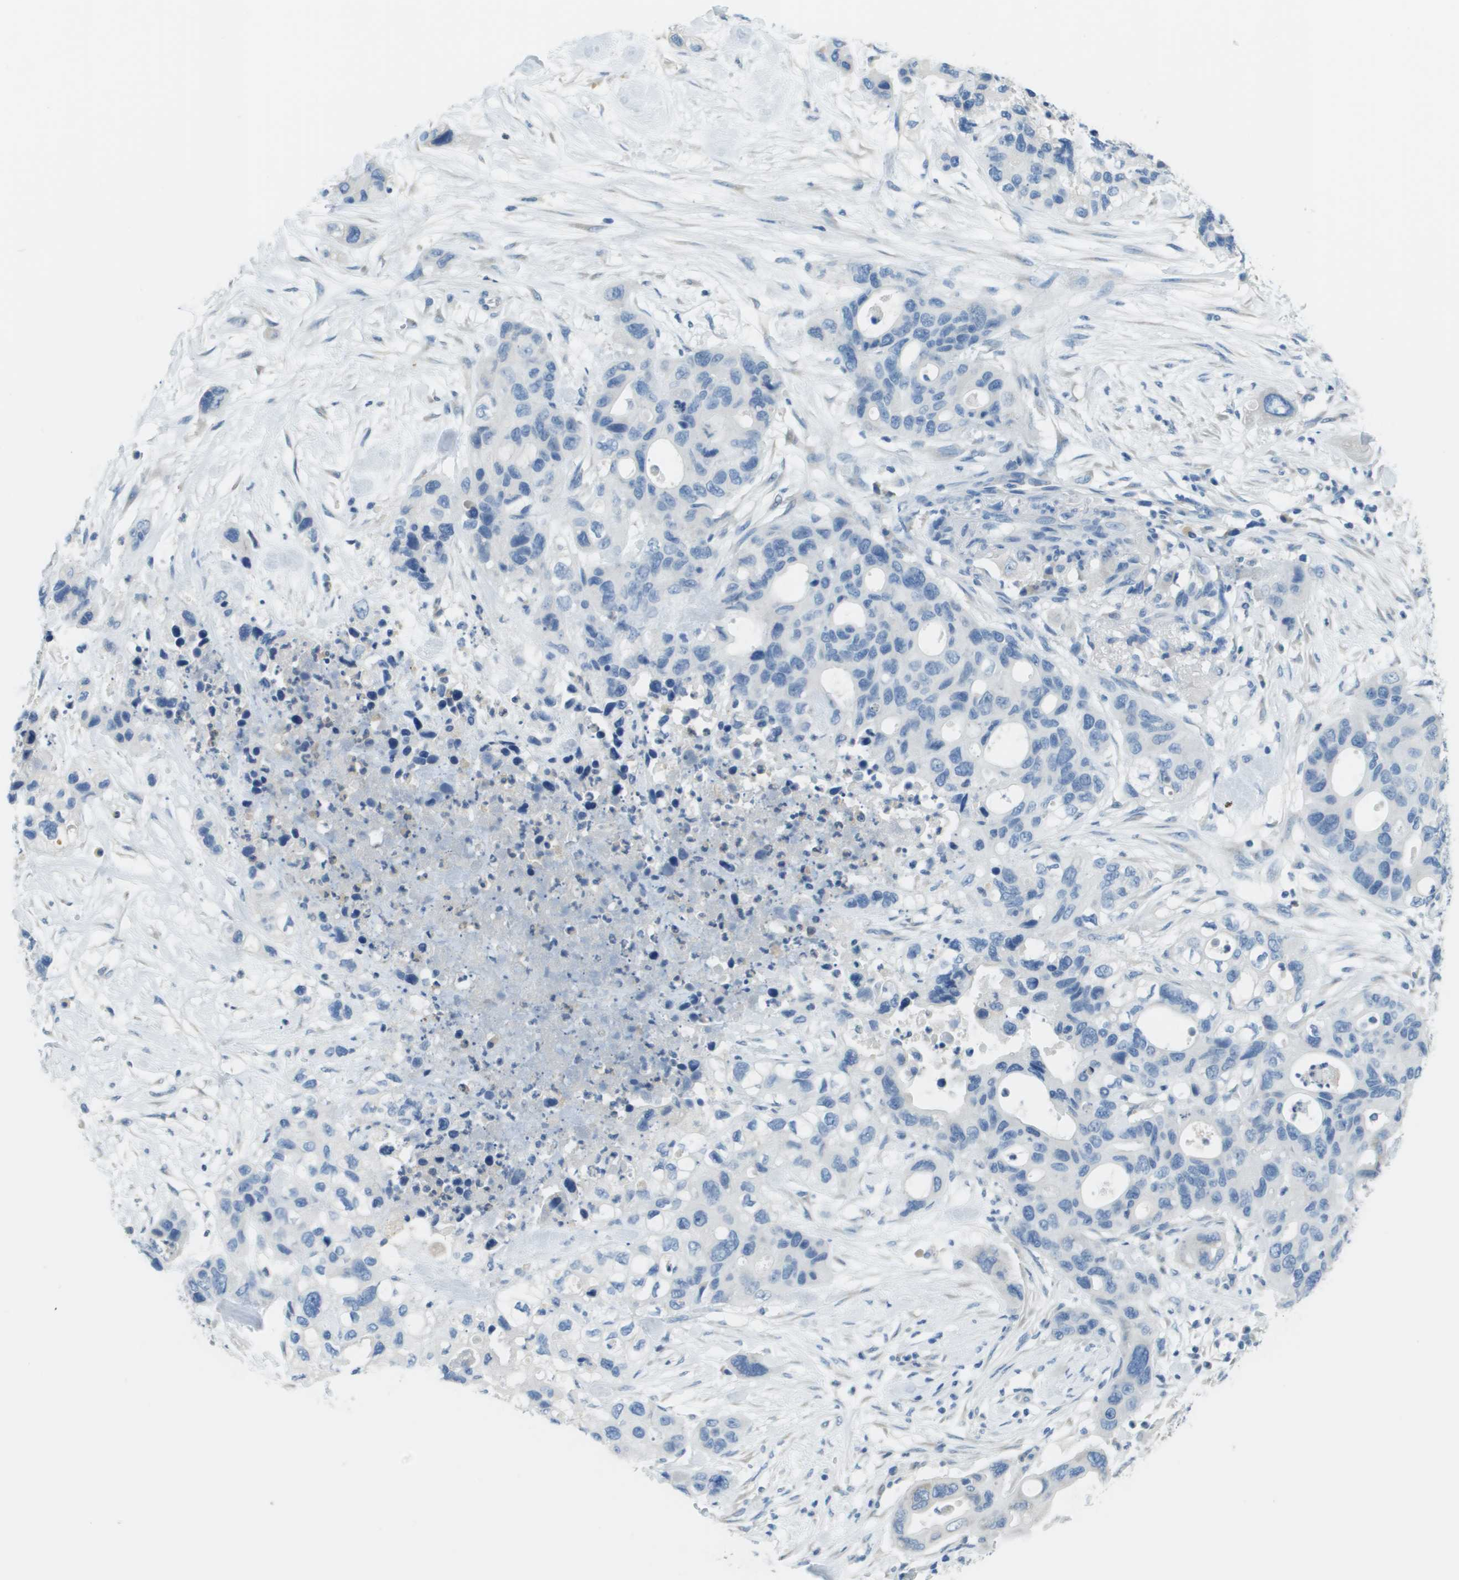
{"staining": {"intensity": "negative", "quantity": "none", "location": "none"}, "tissue": "pancreatic cancer", "cell_type": "Tumor cells", "image_type": "cancer", "snomed": [{"axis": "morphology", "description": "Adenocarcinoma, NOS"}, {"axis": "topography", "description": "Pancreas"}], "caption": "High magnification brightfield microscopy of pancreatic cancer (adenocarcinoma) stained with DAB (brown) and counterstained with hematoxylin (blue): tumor cells show no significant positivity.", "gene": "PTGDR2", "patient": {"sex": "female", "age": 71}}